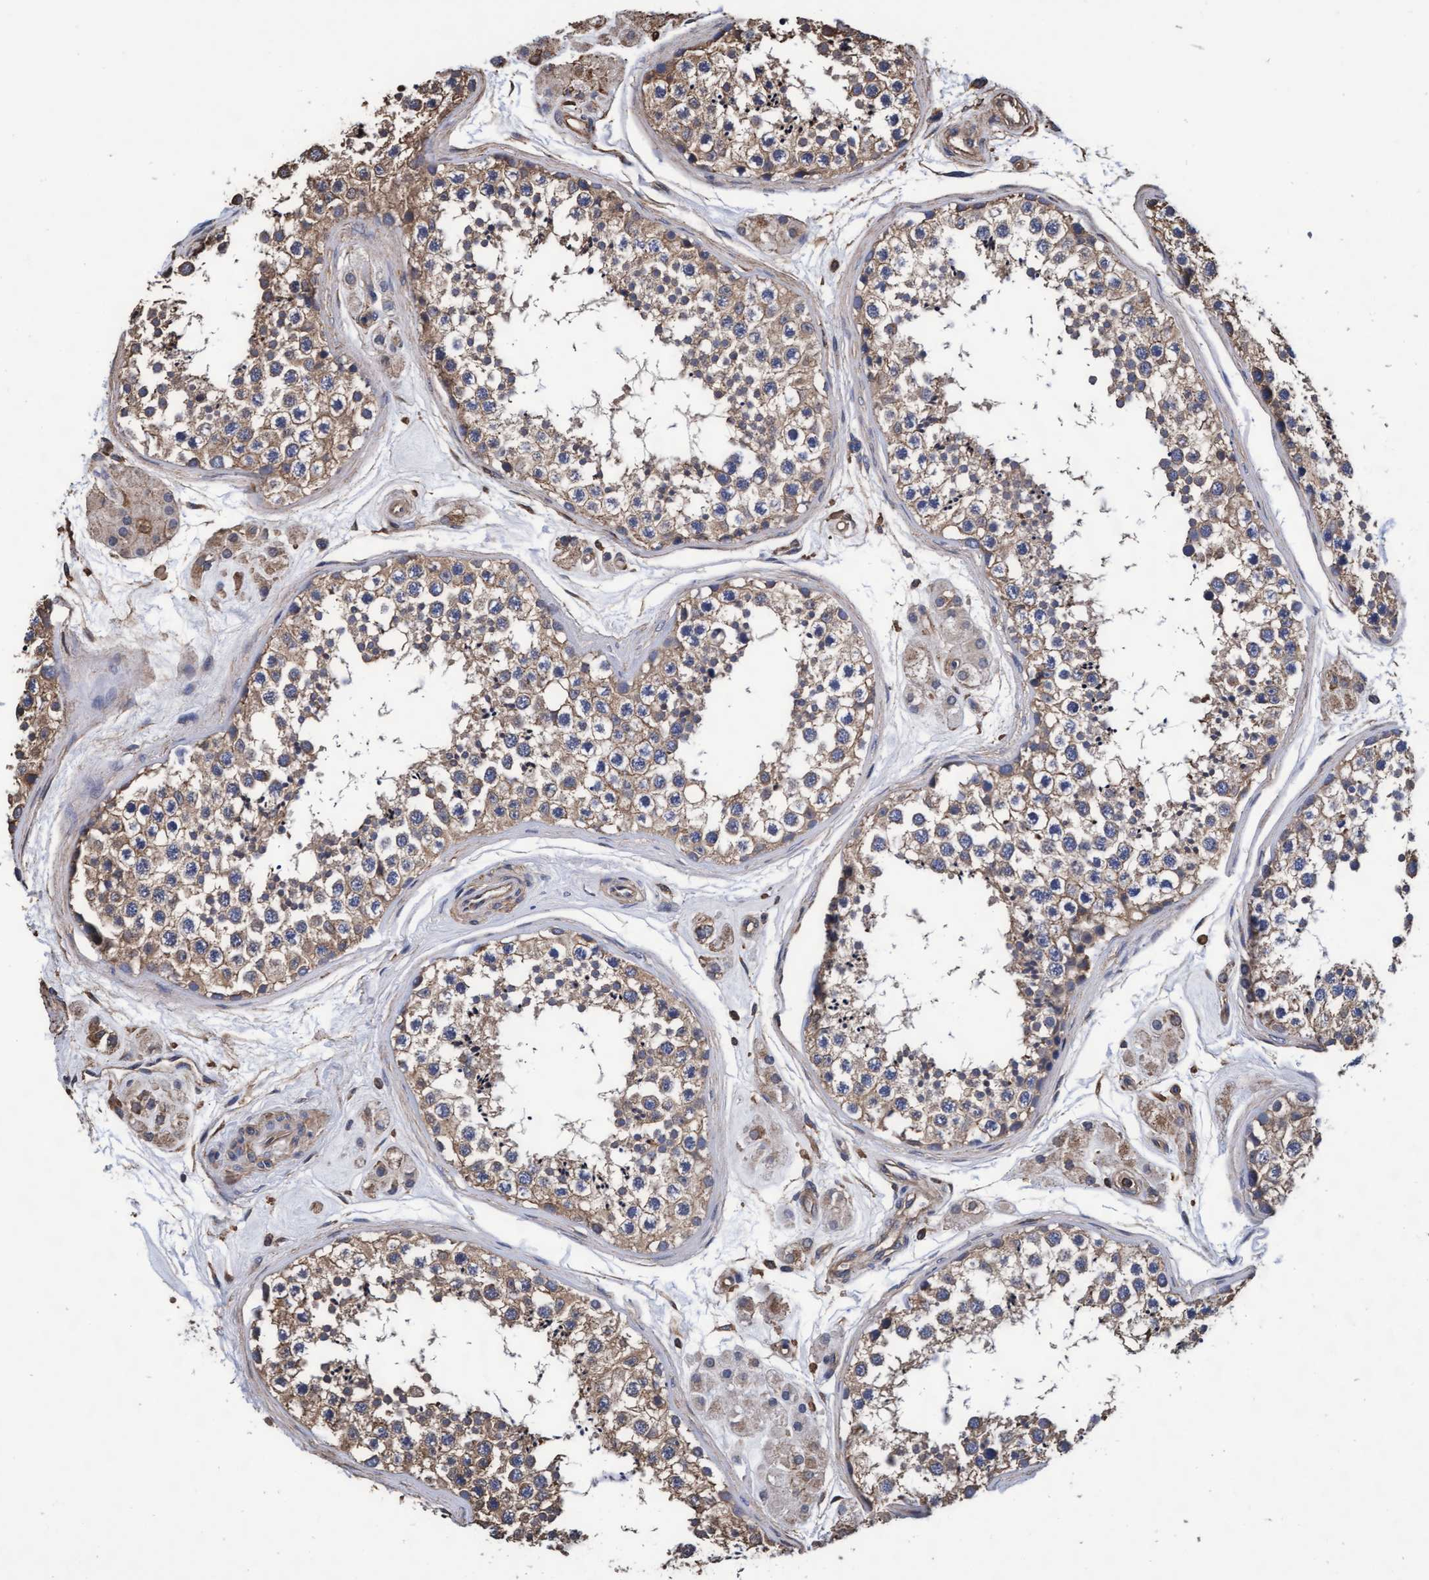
{"staining": {"intensity": "weak", "quantity": ">75%", "location": "cytoplasmic/membranous"}, "tissue": "testis", "cell_type": "Cells in seminiferous ducts", "image_type": "normal", "snomed": [{"axis": "morphology", "description": "Normal tissue, NOS"}, {"axis": "topography", "description": "Testis"}], "caption": "Immunohistochemistry (DAB (3,3'-diaminobenzidine)) staining of normal testis displays weak cytoplasmic/membranous protein staining in about >75% of cells in seminiferous ducts. The staining is performed using DAB (3,3'-diaminobenzidine) brown chromogen to label protein expression. The nuclei are counter-stained blue using hematoxylin.", "gene": "GRHPR", "patient": {"sex": "male", "age": 56}}